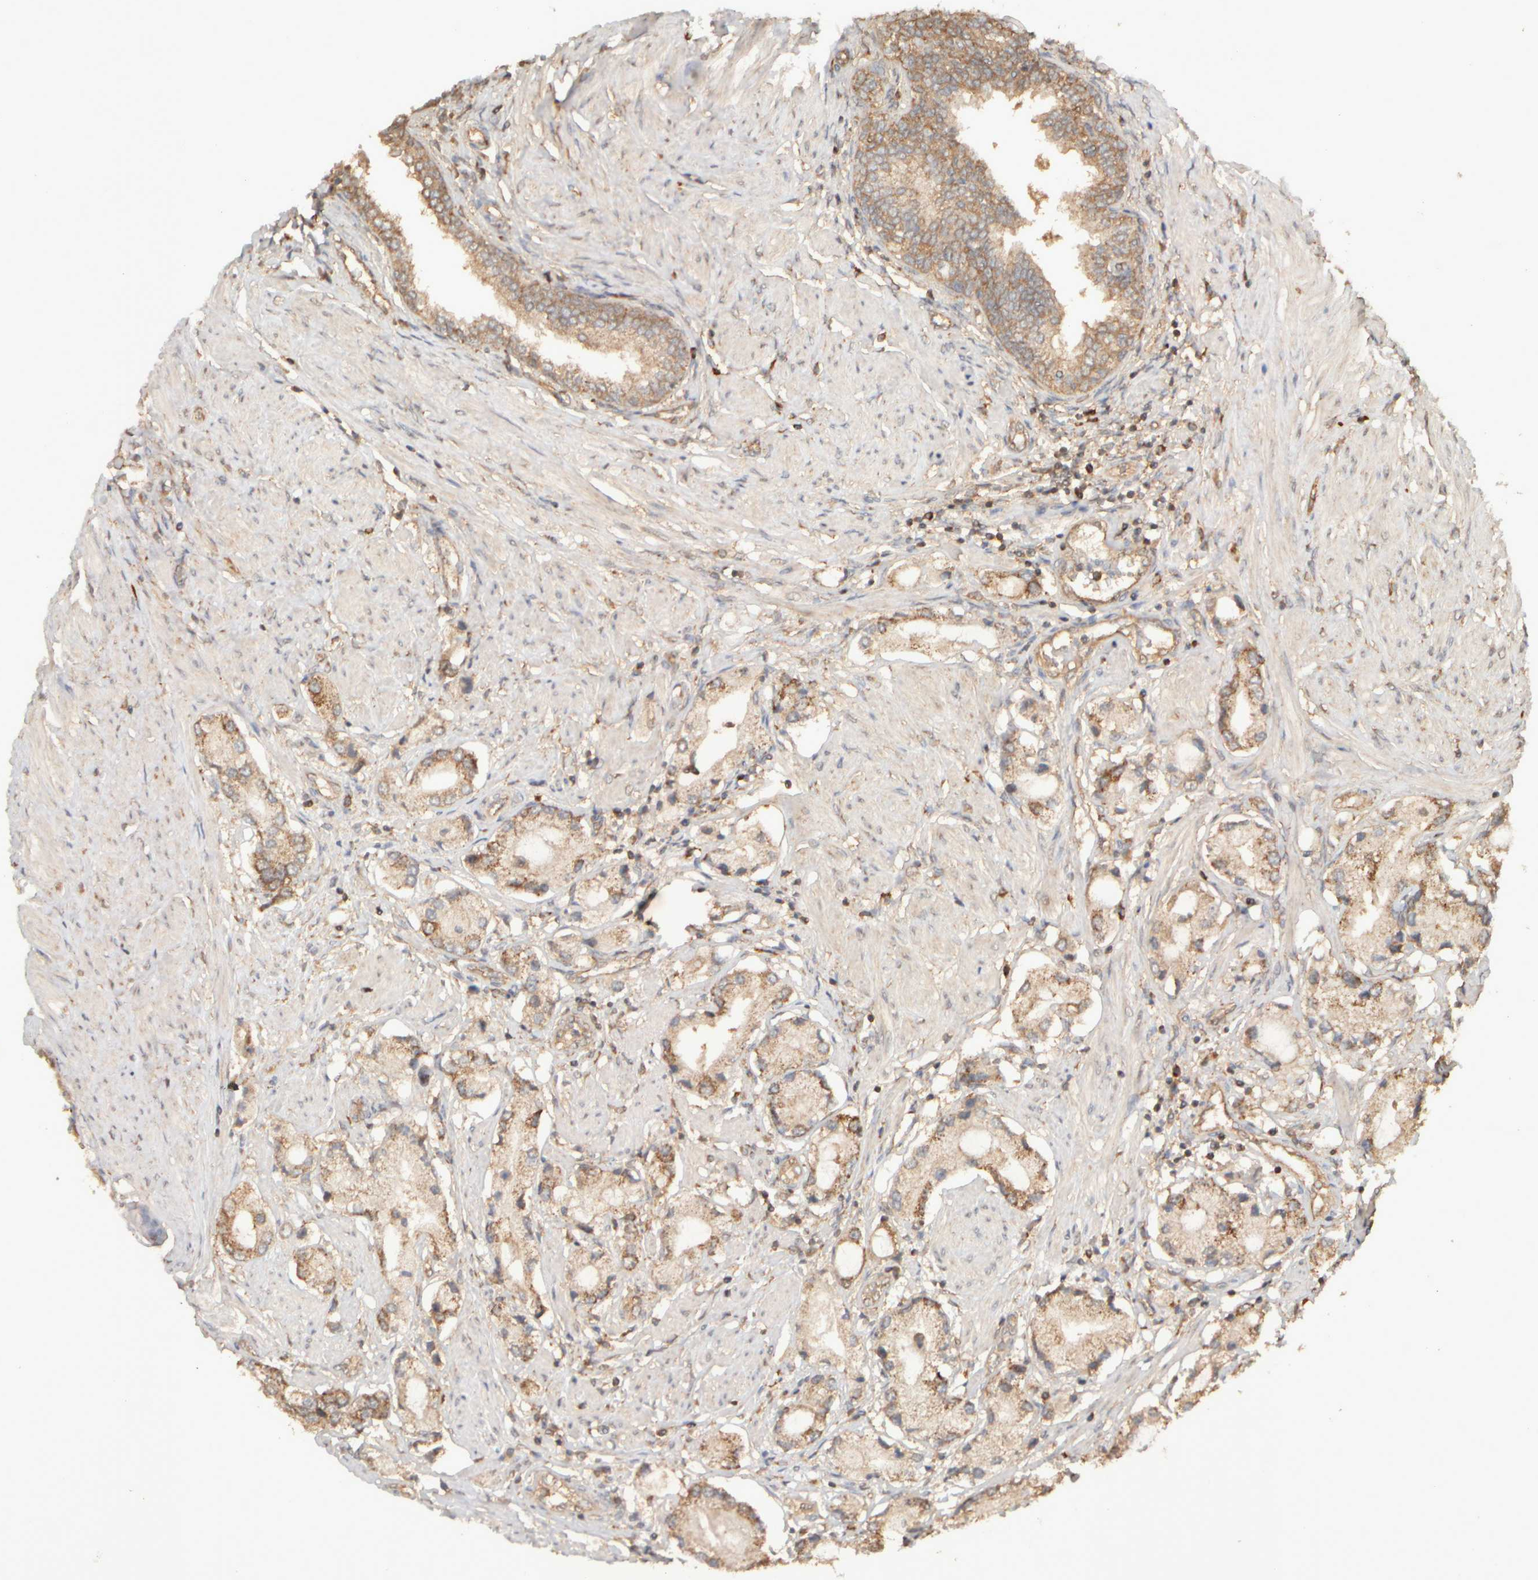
{"staining": {"intensity": "moderate", "quantity": "25%-75%", "location": "cytoplasmic/membranous"}, "tissue": "prostate cancer", "cell_type": "Tumor cells", "image_type": "cancer", "snomed": [{"axis": "morphology", "description": "Adenocarcinoma, Low grade"}, {"axis": "topography", "description": "Prostate"}], "caption": "Protein expression analysis of human prostate cancer reveals moderate cytoplasmic/membranous expression in approximately 25%-75% of tumor cells.", "gene": "EIF2B3", "patient": {"sex": "male", "age": 71}}